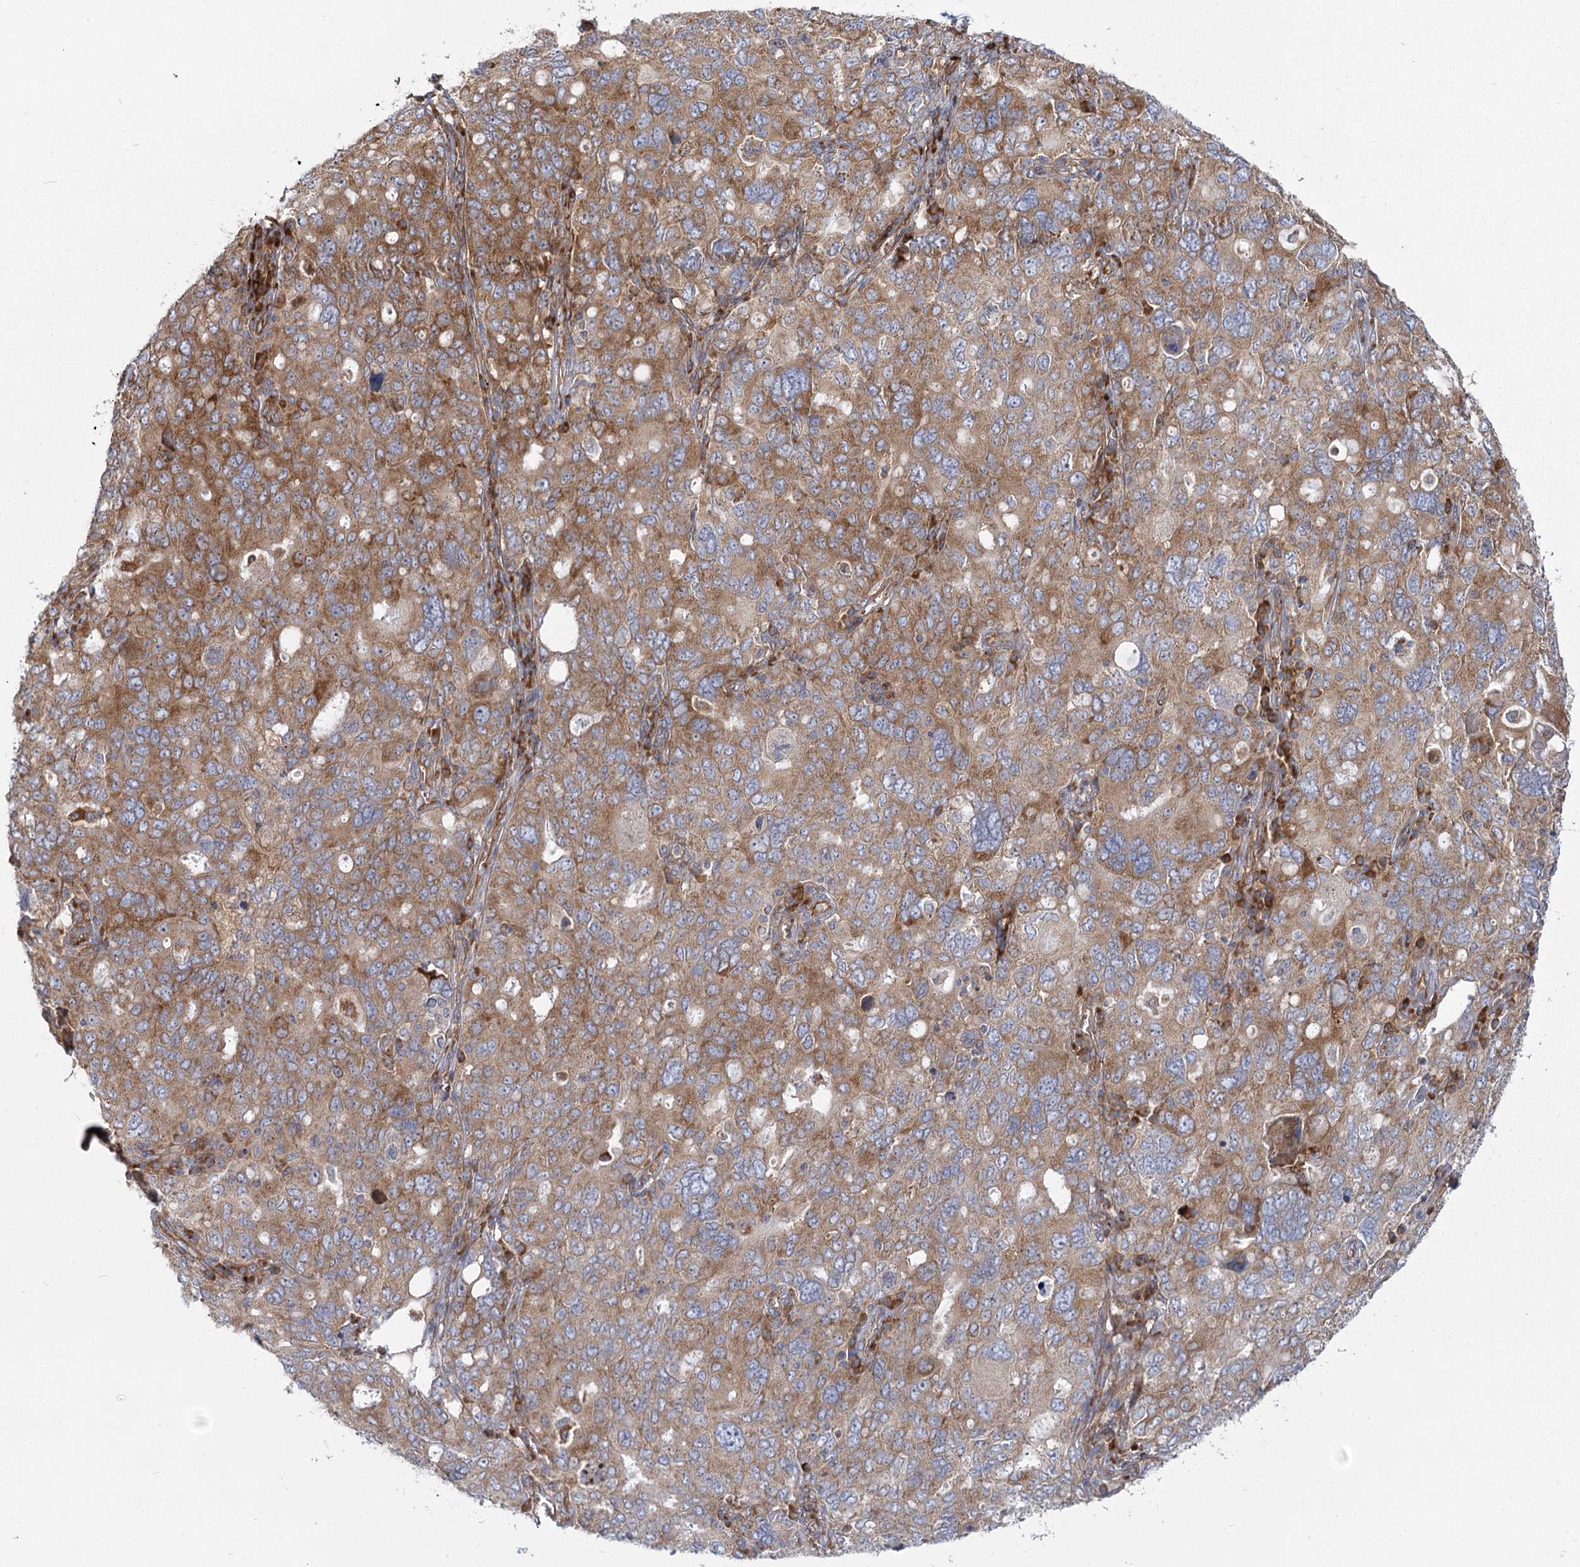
{"staining": {"intensity": "moderate", "quantity": ">75%", "location": "cytoplasmic/membranous"}, "tissue": "ovarian cancer", "cell_type": "Tumor cells", "image_type": "cancer", "snomed": [{"axis": "morphology", "description": "Carcinoma, endometroid"}, {"axis": "topography", "description": "Ovary"}], "caption": "The photomicrograph displays a brown stain indicating the presence of a protein in the cytoplasmic/membranous of tumor cells in ovarian cancer.", "gene": "HARS2", "patient": {"sex": "female", "age": 62}}